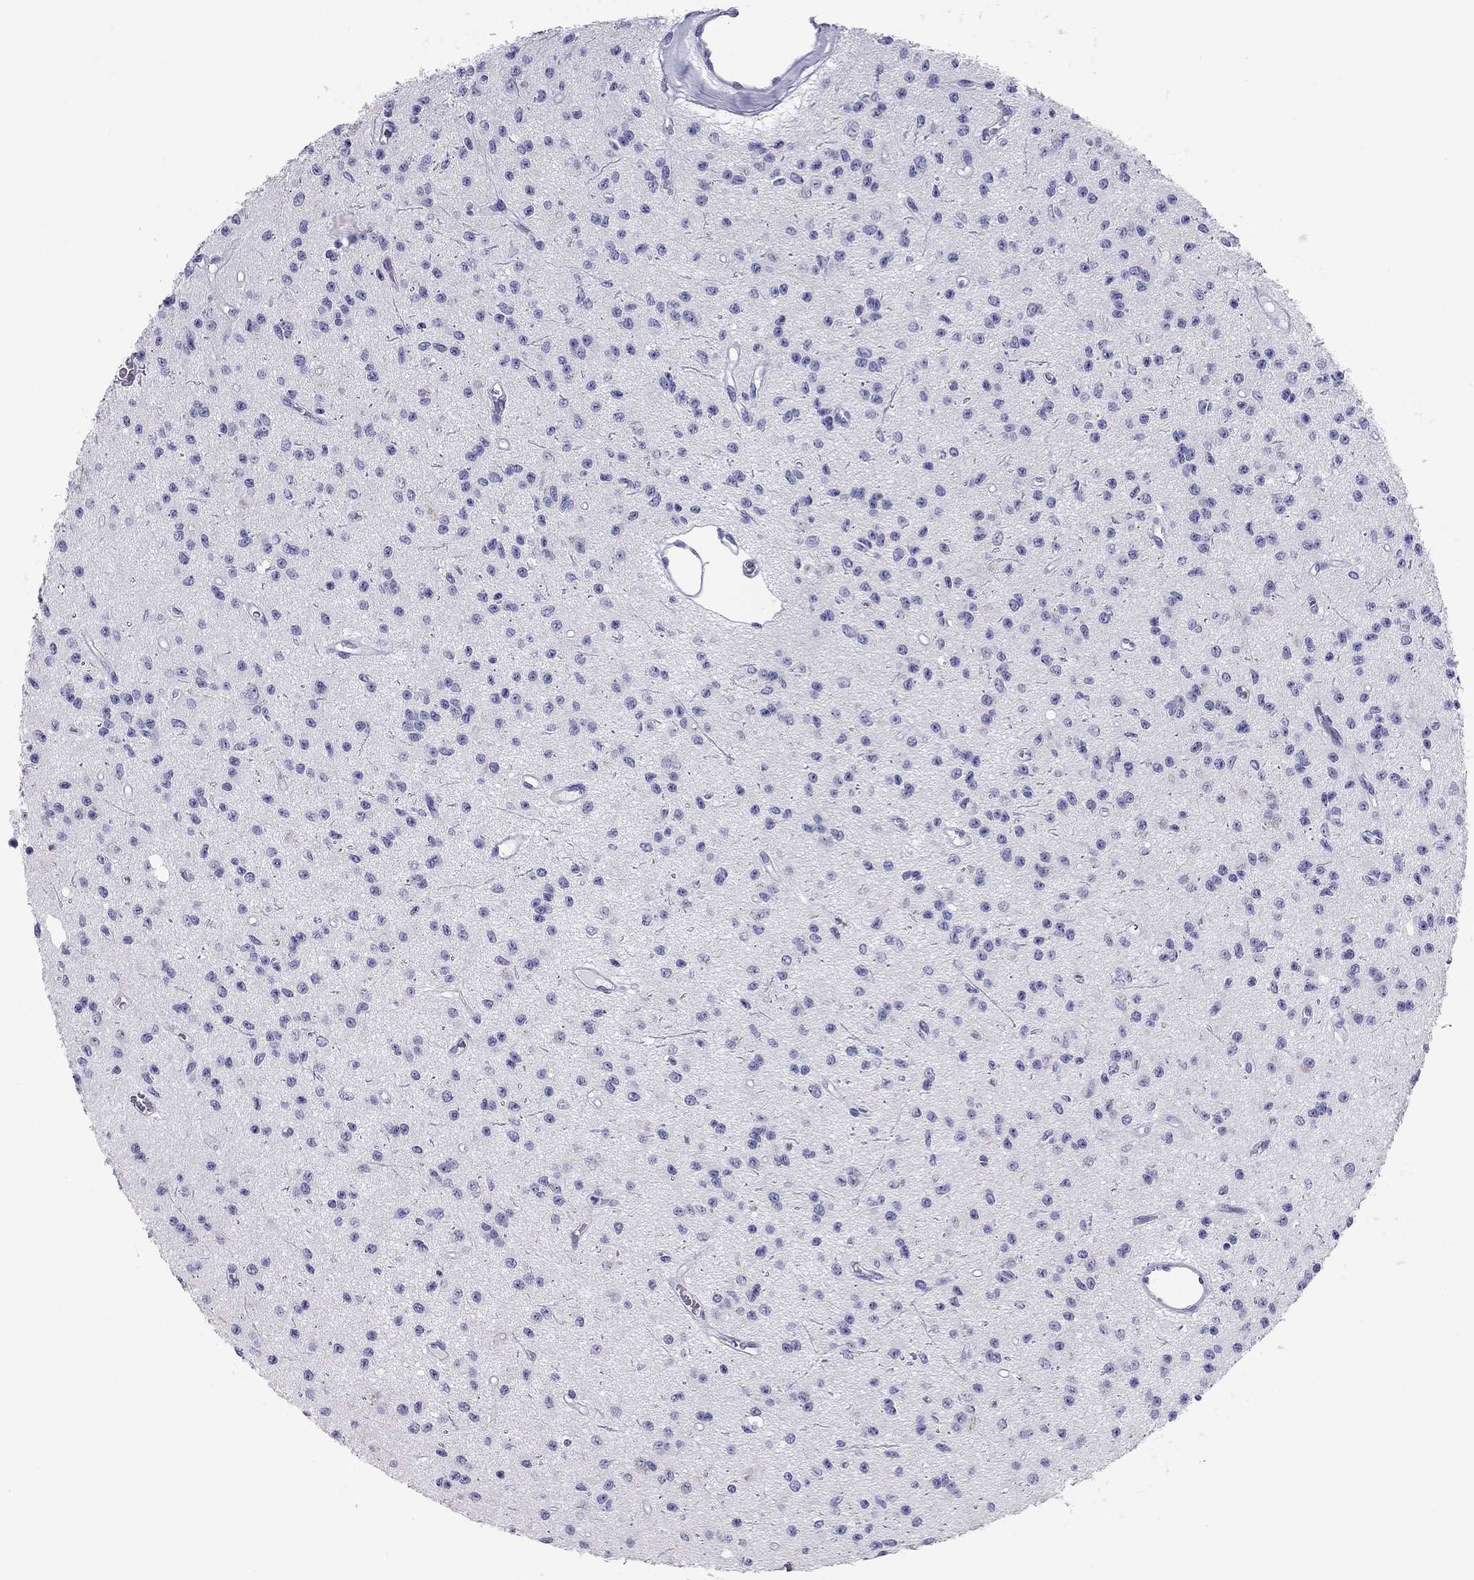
{"staining": {"intensity": "negative", "quantity": "none", "location": "none"}, "tissue": "glioma", "cell_type": "Tumor cells", "image_type": "cancer", "snomed": [{"axis": "morphology", "description": "Glioma, malignant, Low grade"}, {"axis": "topography", "description": "Brain"}], "caption": "IHC image of neoplastic tissue: human malignant low-grade glioma stained with DAB (3,3'-diaminobenzidine) displays no significant protein expression in tumor cells.", "gene": "TRPM3", "patient": {"sex": "female", "age": 45}}